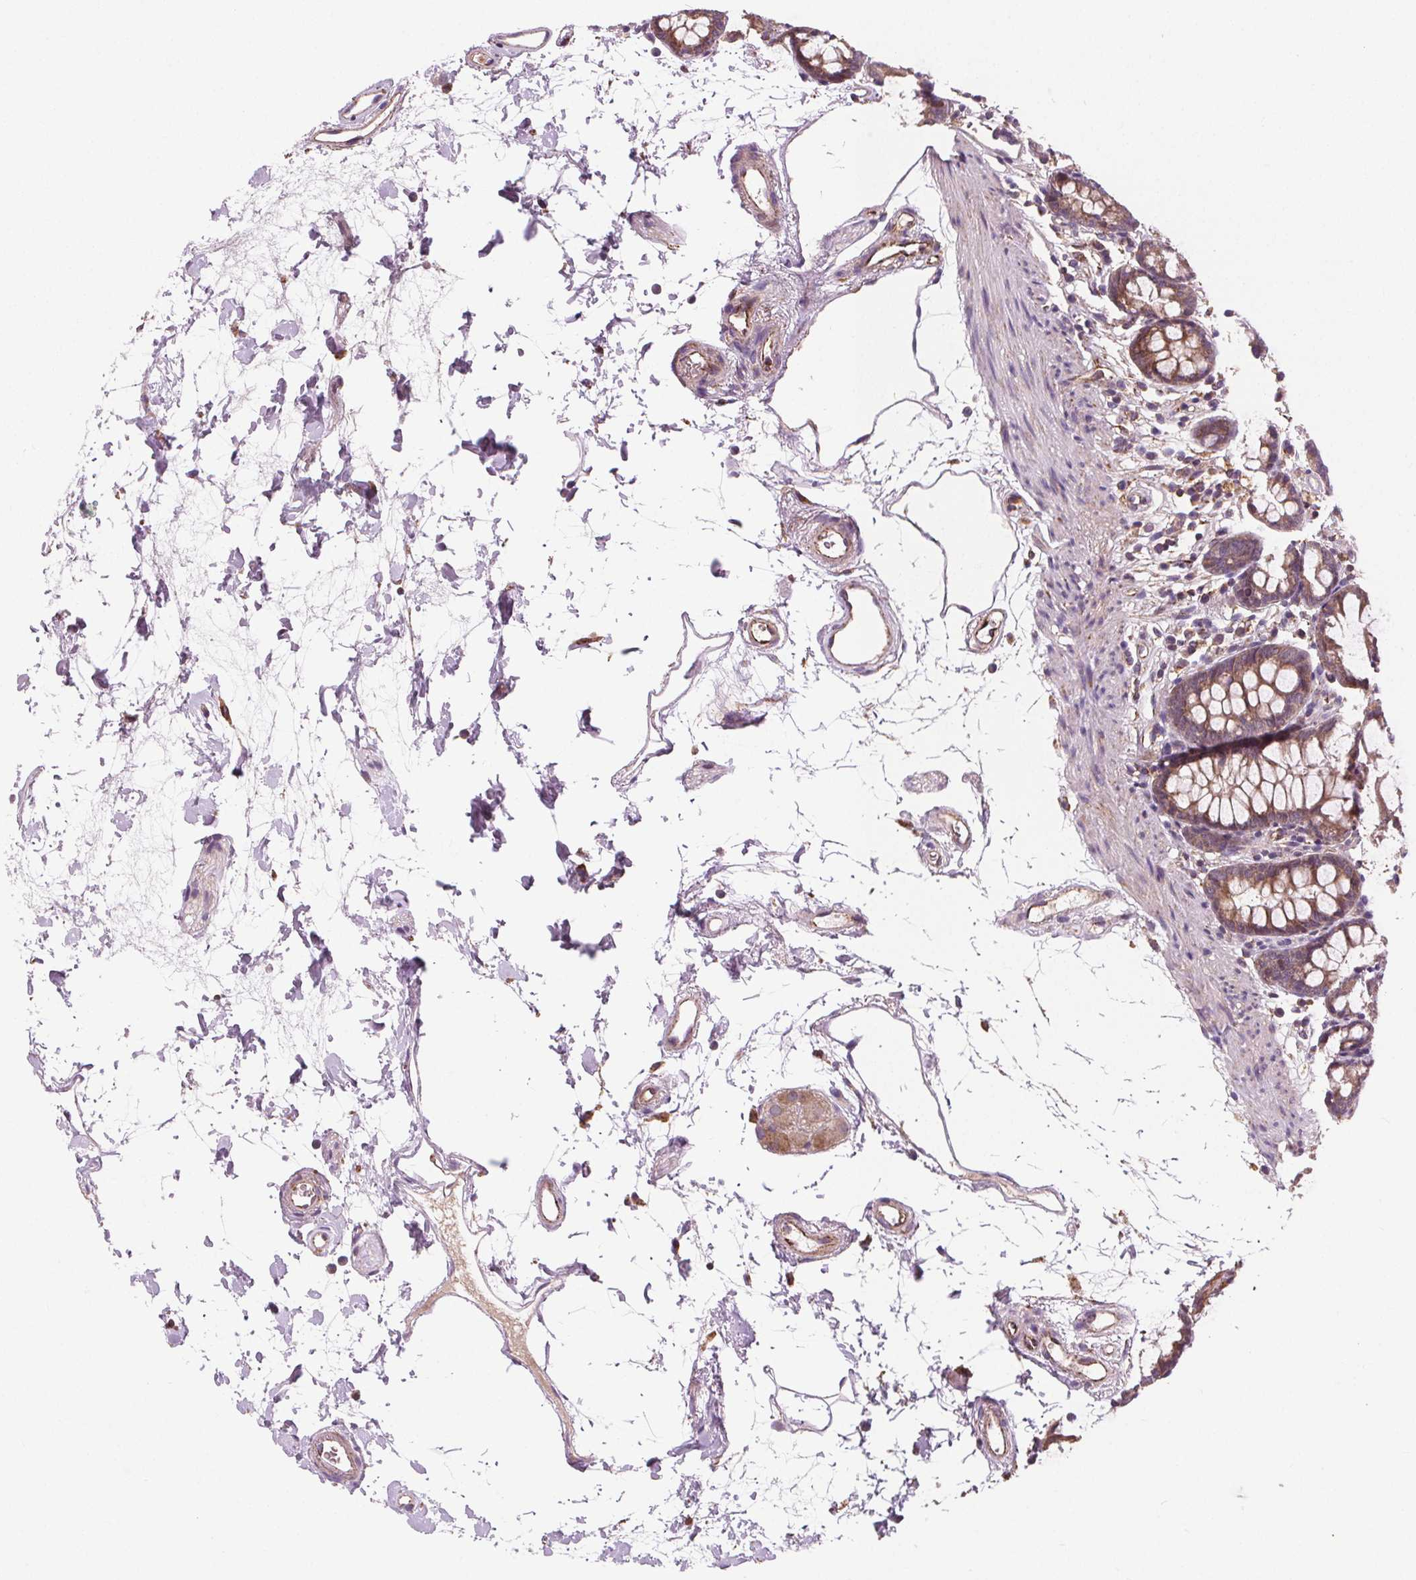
{"staining": {"intensity": "weak", "quantity": ">75%", "location": "cytoplasmic/membranous"}, "tissue": "colon", "cell_type": "Endothelial cells", "image_type": "normal", "snomed": [{"axis": "morphology", "description": "Normal tissue, NOS"}, {"axis": "topography", "description": "Colon"}], "caption": "Endothelial cells demonstrate low levels of weak cytoplasmic/membranous positivity in approximately >75% of cells in benign colon. (Brightfield microscopy of DAB IHC at high magnification).", "gene": "GOLT1B", "patient": {"sex": "female", "age": 84}}